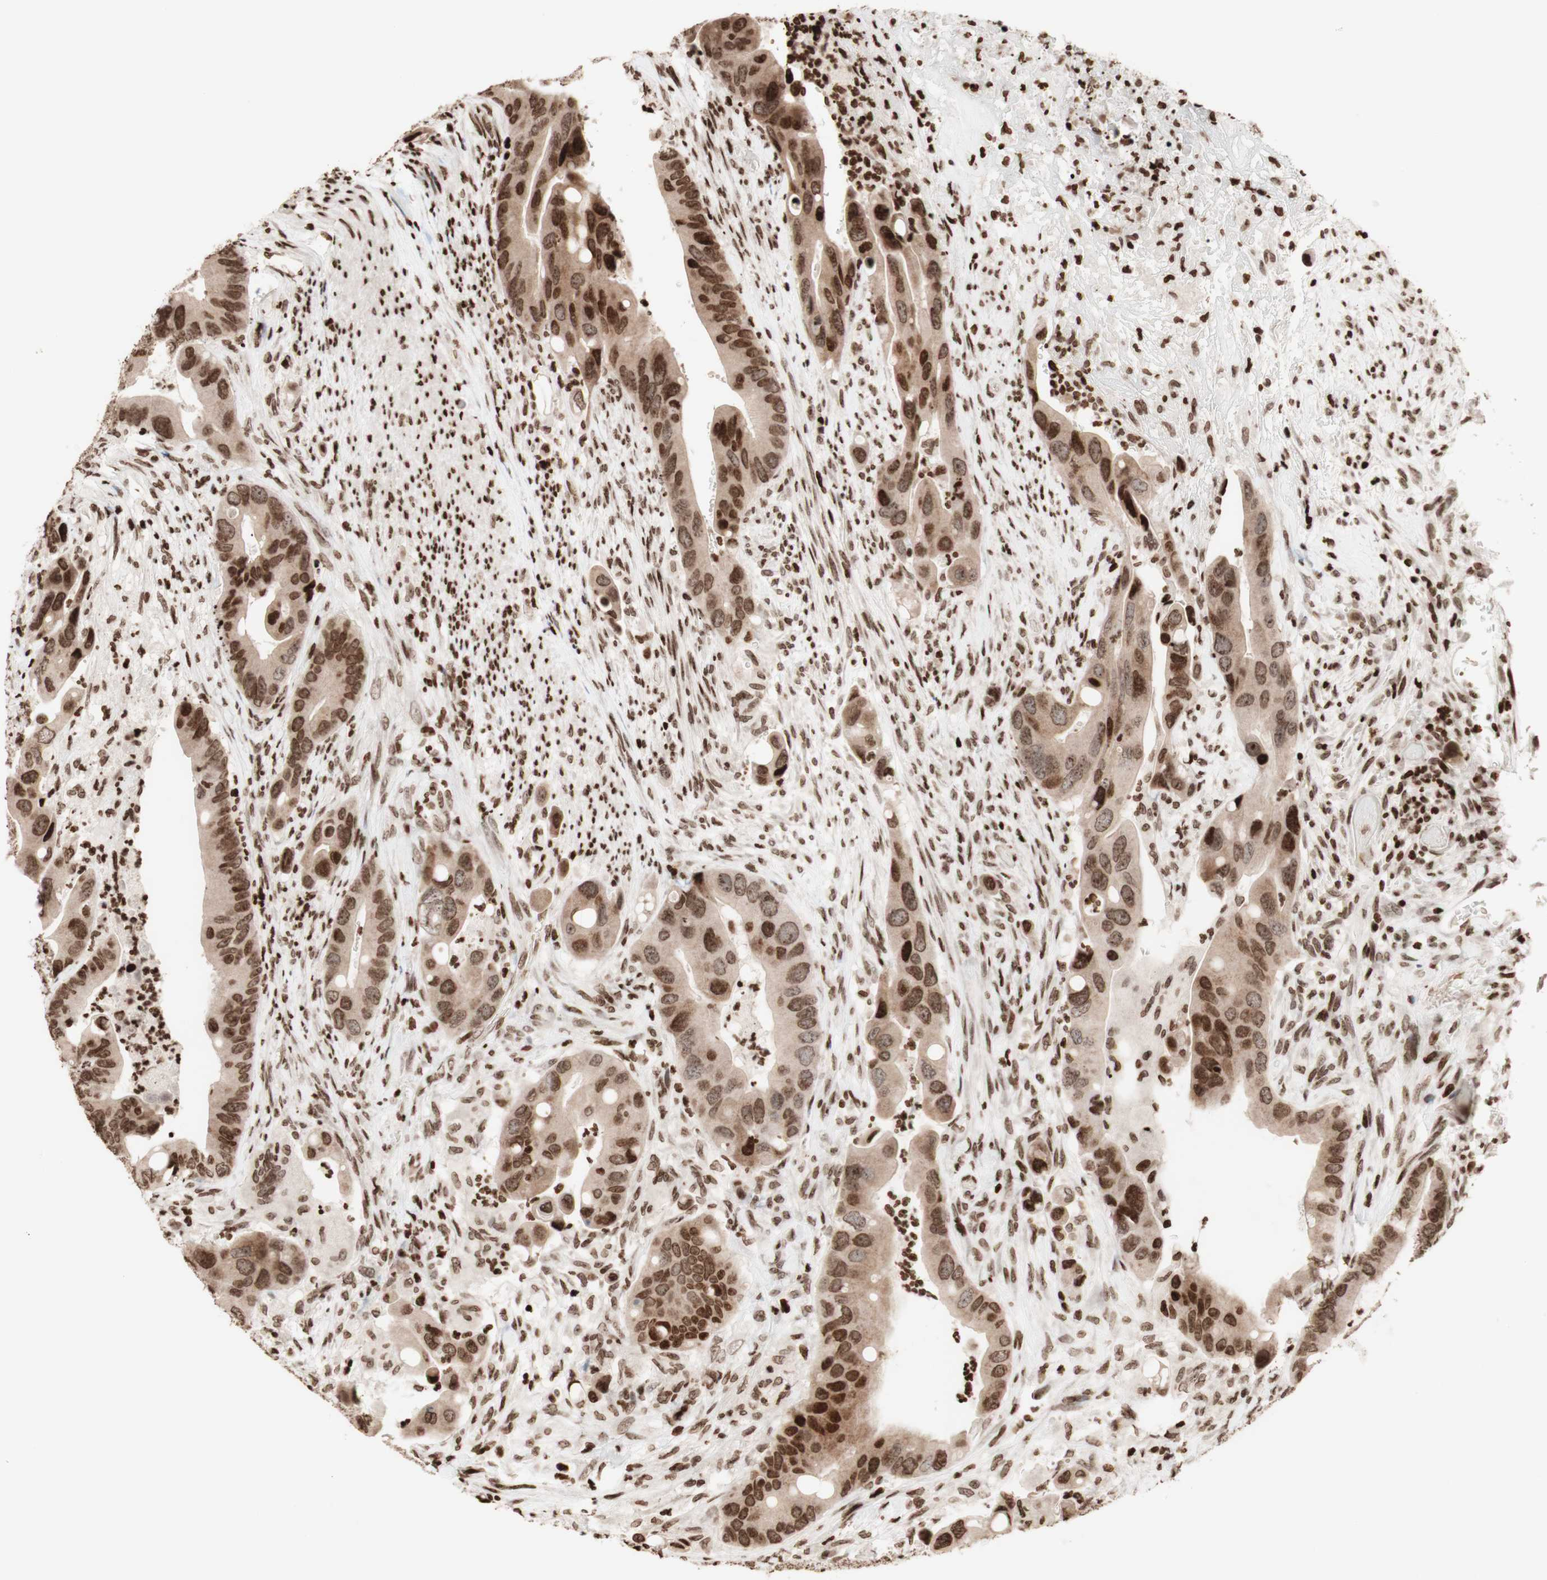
{"staining": {"intensity": "strong", "quantity": ">75%", "location": "cytoplasmic/membranous,nuclear"}, "tissue": "colorectal cancer", "cell_type": "Tumor cells", "image_type": "cancer", "snomed": [{"axis": "morphology", "description": "Adenocarcinoma, NOS"}, {"axis": "topography", "description": "Rectum"}], "caption": "There is high levels of strong cytoplasmic/membranous and nuclear expression in tumor cells of colorectal adenocarcinoma, as demonstrated by immunohistochemical staining (brown color).", "gene": "NCAPD2", "patient": {"sex": "female", "age": 57}}